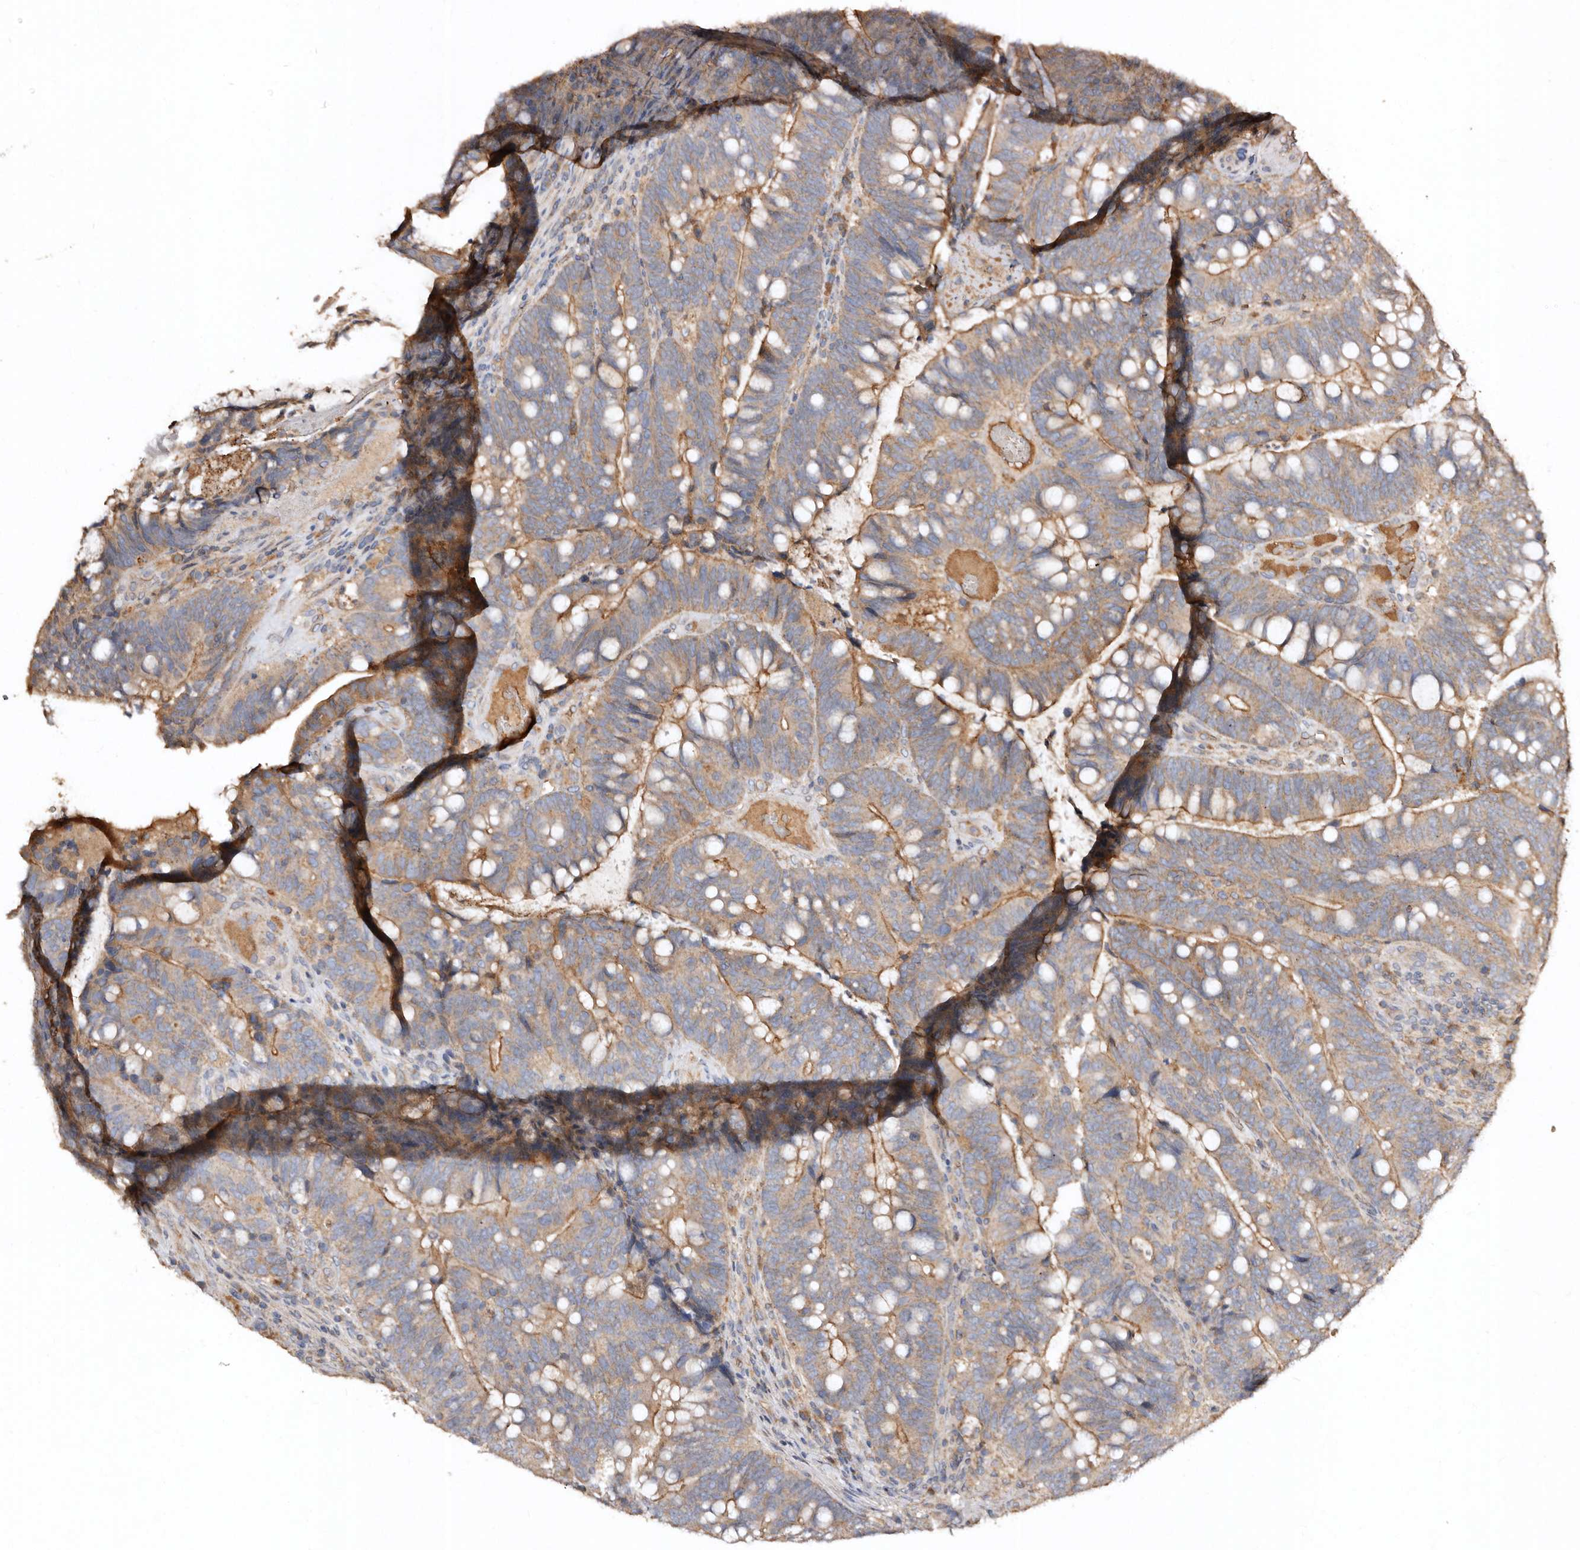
{"staining": {"intensity": "moderate", "quantity": ">75%", "location": "cytoplasmic/membranous"}, "tissue": "colorectal cancer", "cell_type": "Tumor cells", "image_type": "cancer", "snomed": [{"axis": "morphology", "description": "Adenocarcinoma, NOS"}, {"axis": "topography", "description": "Colon"}], "caption": "A micrograph of human colorectal cancer (adenocarcinoma) stained for a protein exhibits moderate cytoplasmic/membranous brown staining in tumor cells. (DAB (3,3'-diaminobenzidine) IHC with brightfield microscopy, high magnification).", "gene": "FARS2", "patient": {"sex": "female", "age": 66}}